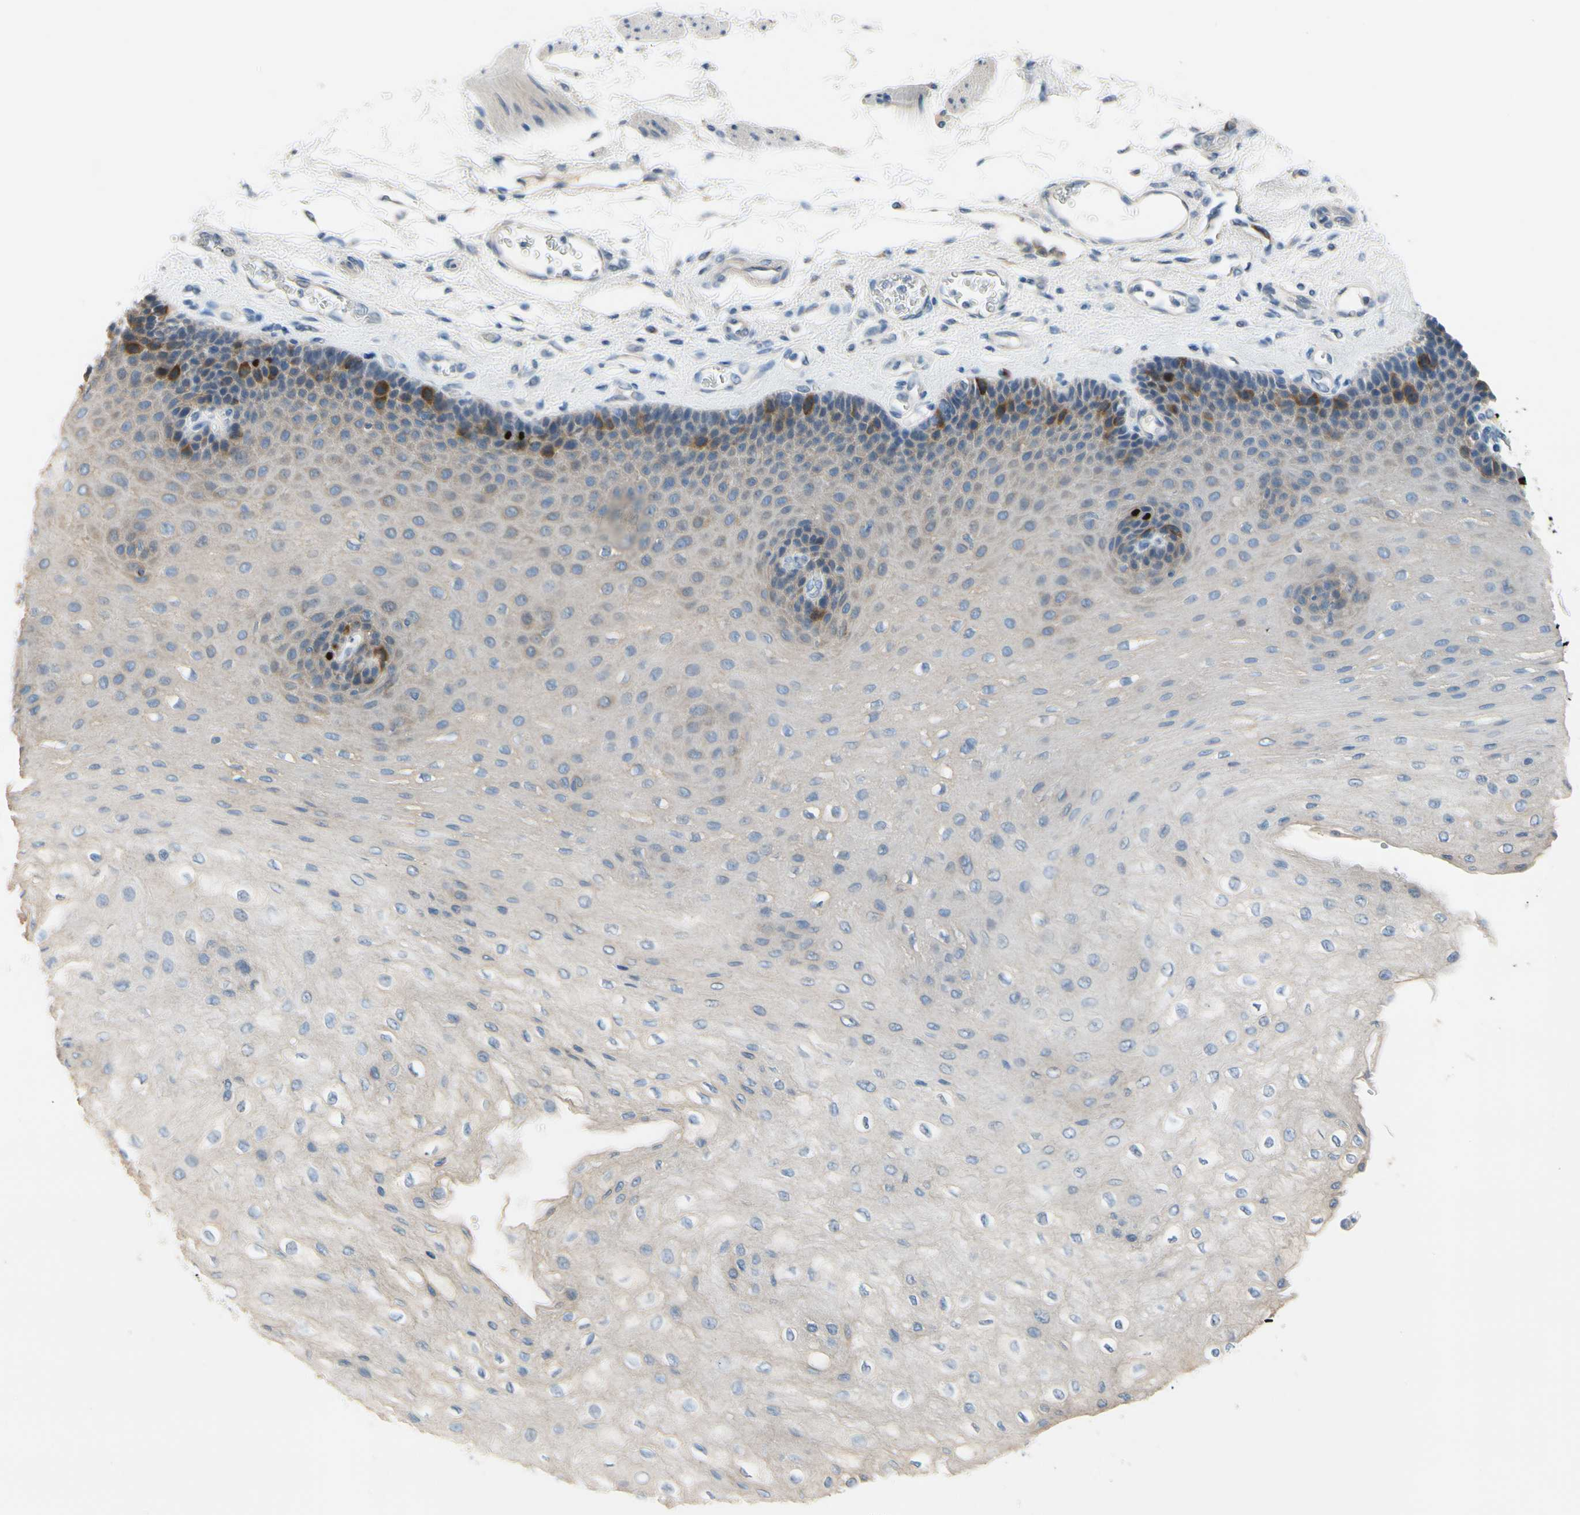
{"staining": {"intensity": "weak", "quantity": ">75%", "location": "cytoplasmic/membranous"}, "tissue": "esophagus", "cell_type": "Squamous epithelial cells", "image_type": "normal", "snomed": [{"axis": "morphology", "description": "Normal tissue, NOS"}, {"axis": "topography", "description": "Esophagus"}], "caption": "The image shows staining of benign esophagus, revealing weak cytoplasmic/membranous protein staining (brown color) within squamous epithelial cells.", "gene": "CKAP2", "patient": {"sex": "female", "age": 72}}